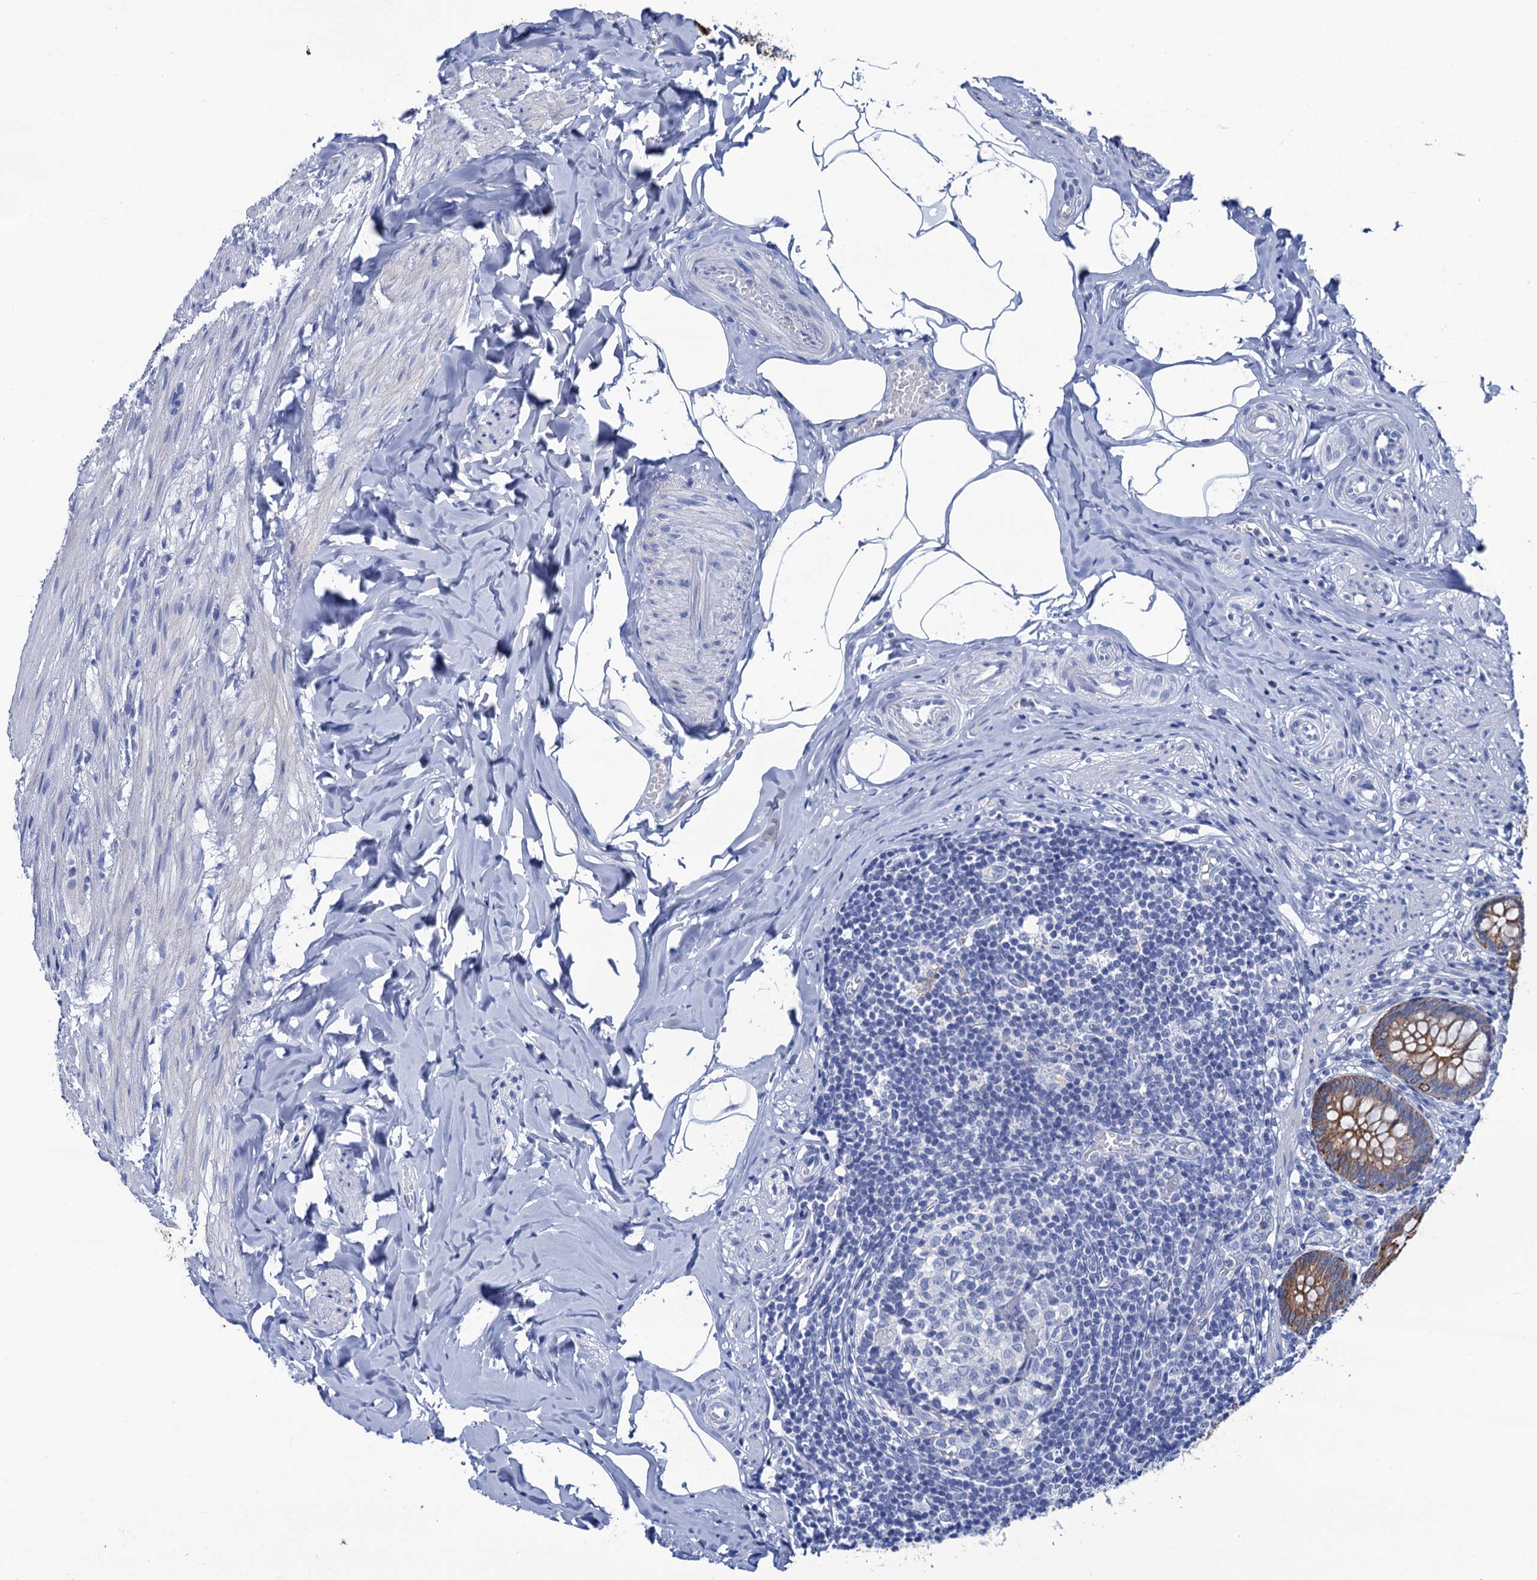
{"staining": {"intensity": "strong", "quantity": ">75%", "location": "cytoplasmic/membranous"}, "tissue": "appendix", "cell_type": "Glandular cells", "image_type": "normal", "snomed": [{"axis": "morphology", "description": "Normal tissue, NOS"}, {"axis": "topography", "description": "Appendix"}], "caption": "Glandular cells show high levels of strong cytoplasmic/membranous positivity in approximately >75% of cells in benign human appendix.", "gene": "RAB3IP", "patient": {"sex": "male", "age": 55}}